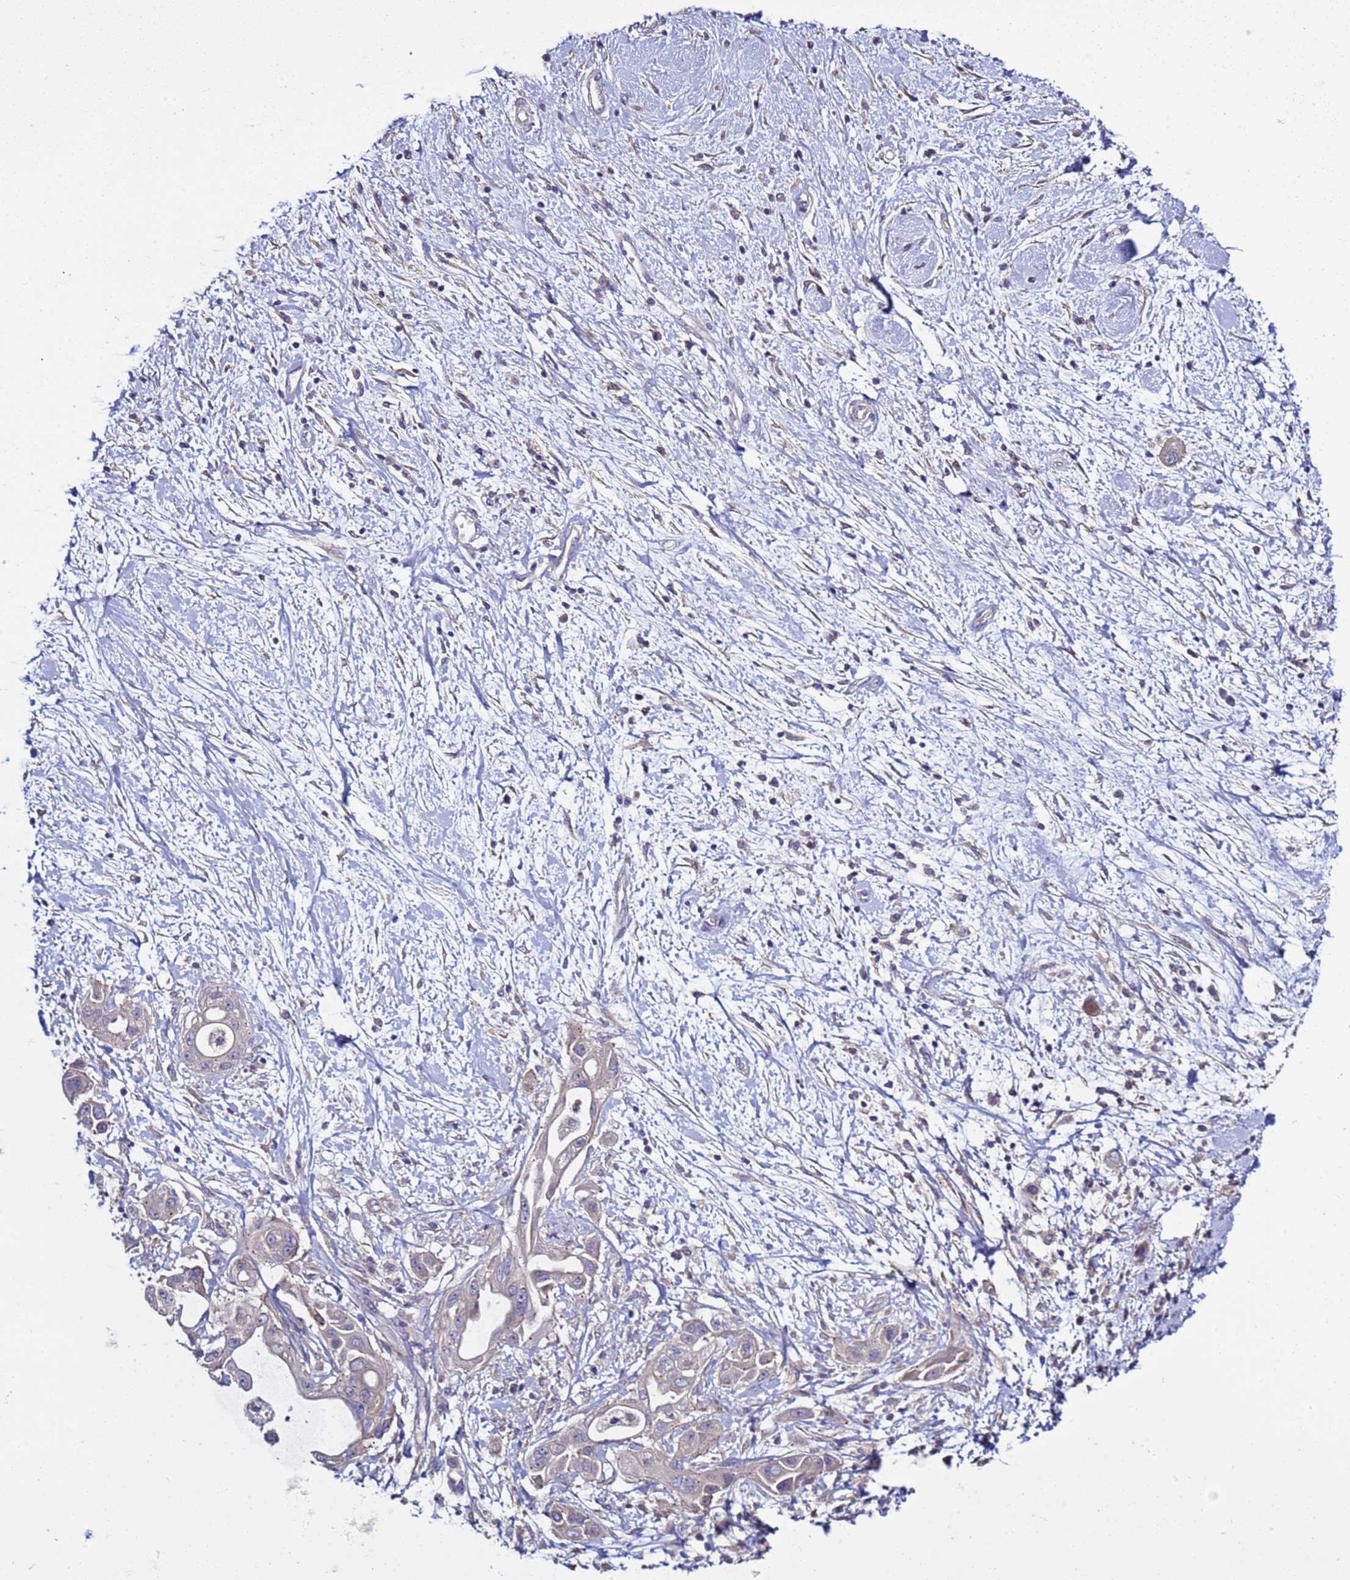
{"staining": {"intensity": "negative", "quantity": "none", "location": "none"}, "tissue": "pancreatic cancer", "cell_type": "Tumor cells", "image_type": "cancer", "snomed": [{"axis": "morphology", "description": "Adenocarcinoma, NOS"}, {"axis": "topography", "description": "Pancreas"}], "caption": "DAB immunohistochemical staining of adenocarcinoma (pancreatic) shows no significant staining in tumor cells. The staining was performed using DAB to visualize the protein expression in brown, while the nuclei were stained in blue with hematoxylin (Magnification: 20x).", "gene": "RABL2B", "patient": {"sex": "male", "age": 68}}